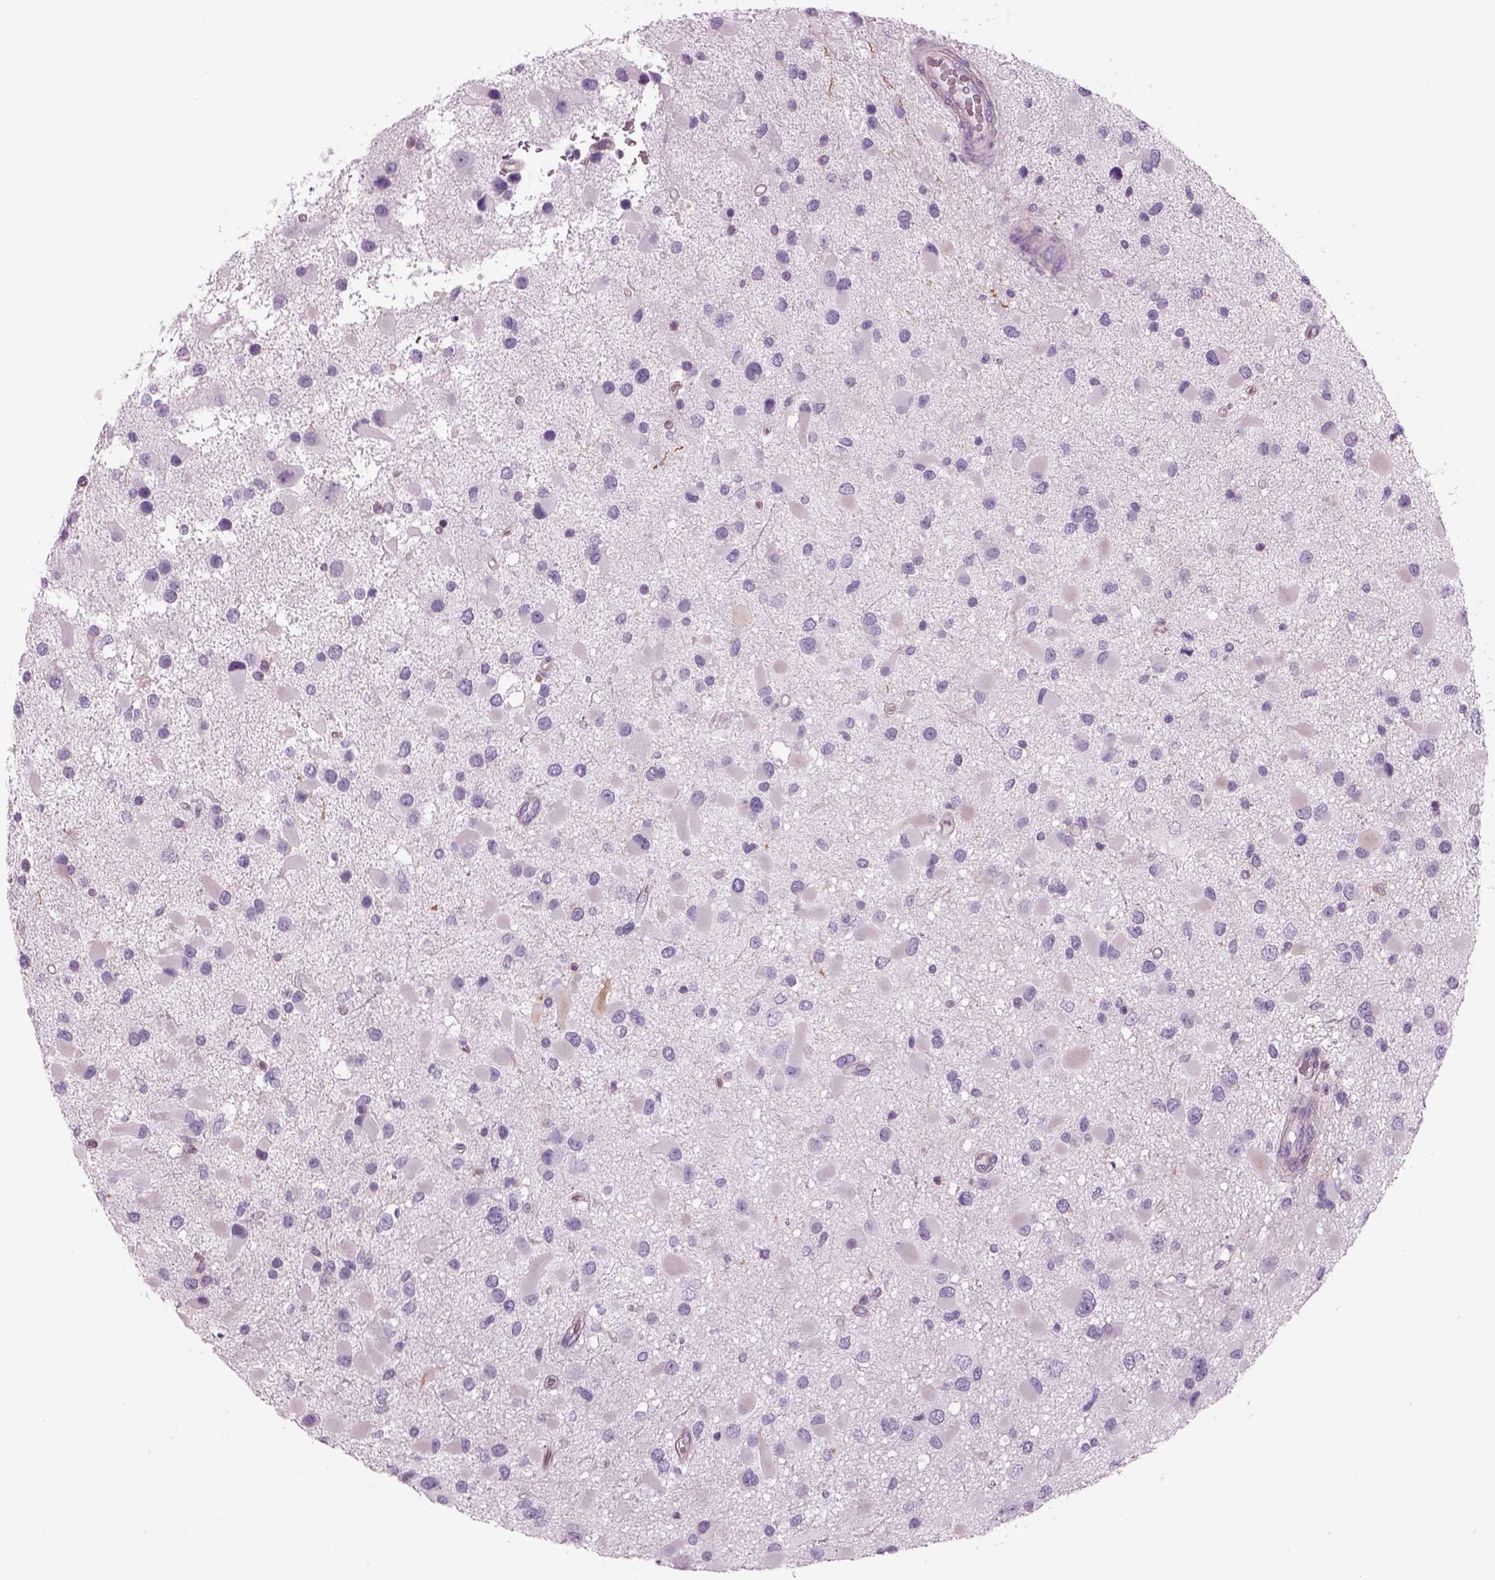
{"staining": {"intensity": "negative", "quantity": "none", "location": "none"}, "tissue": "glioma", "cell_type": "Tumor cells", "image_type": "cancer", "snomed": [{"axis": "morphology", "description": "Glioma, malignant, Low grade"}, {"axis": "topography", "description": "Brain"}], "caption": "Immunohistochemical staining of glioma reveals no significant expression in tumor cells.", "gene": "SLC1A7", "patient": {"sex": "female", "age": 32}}